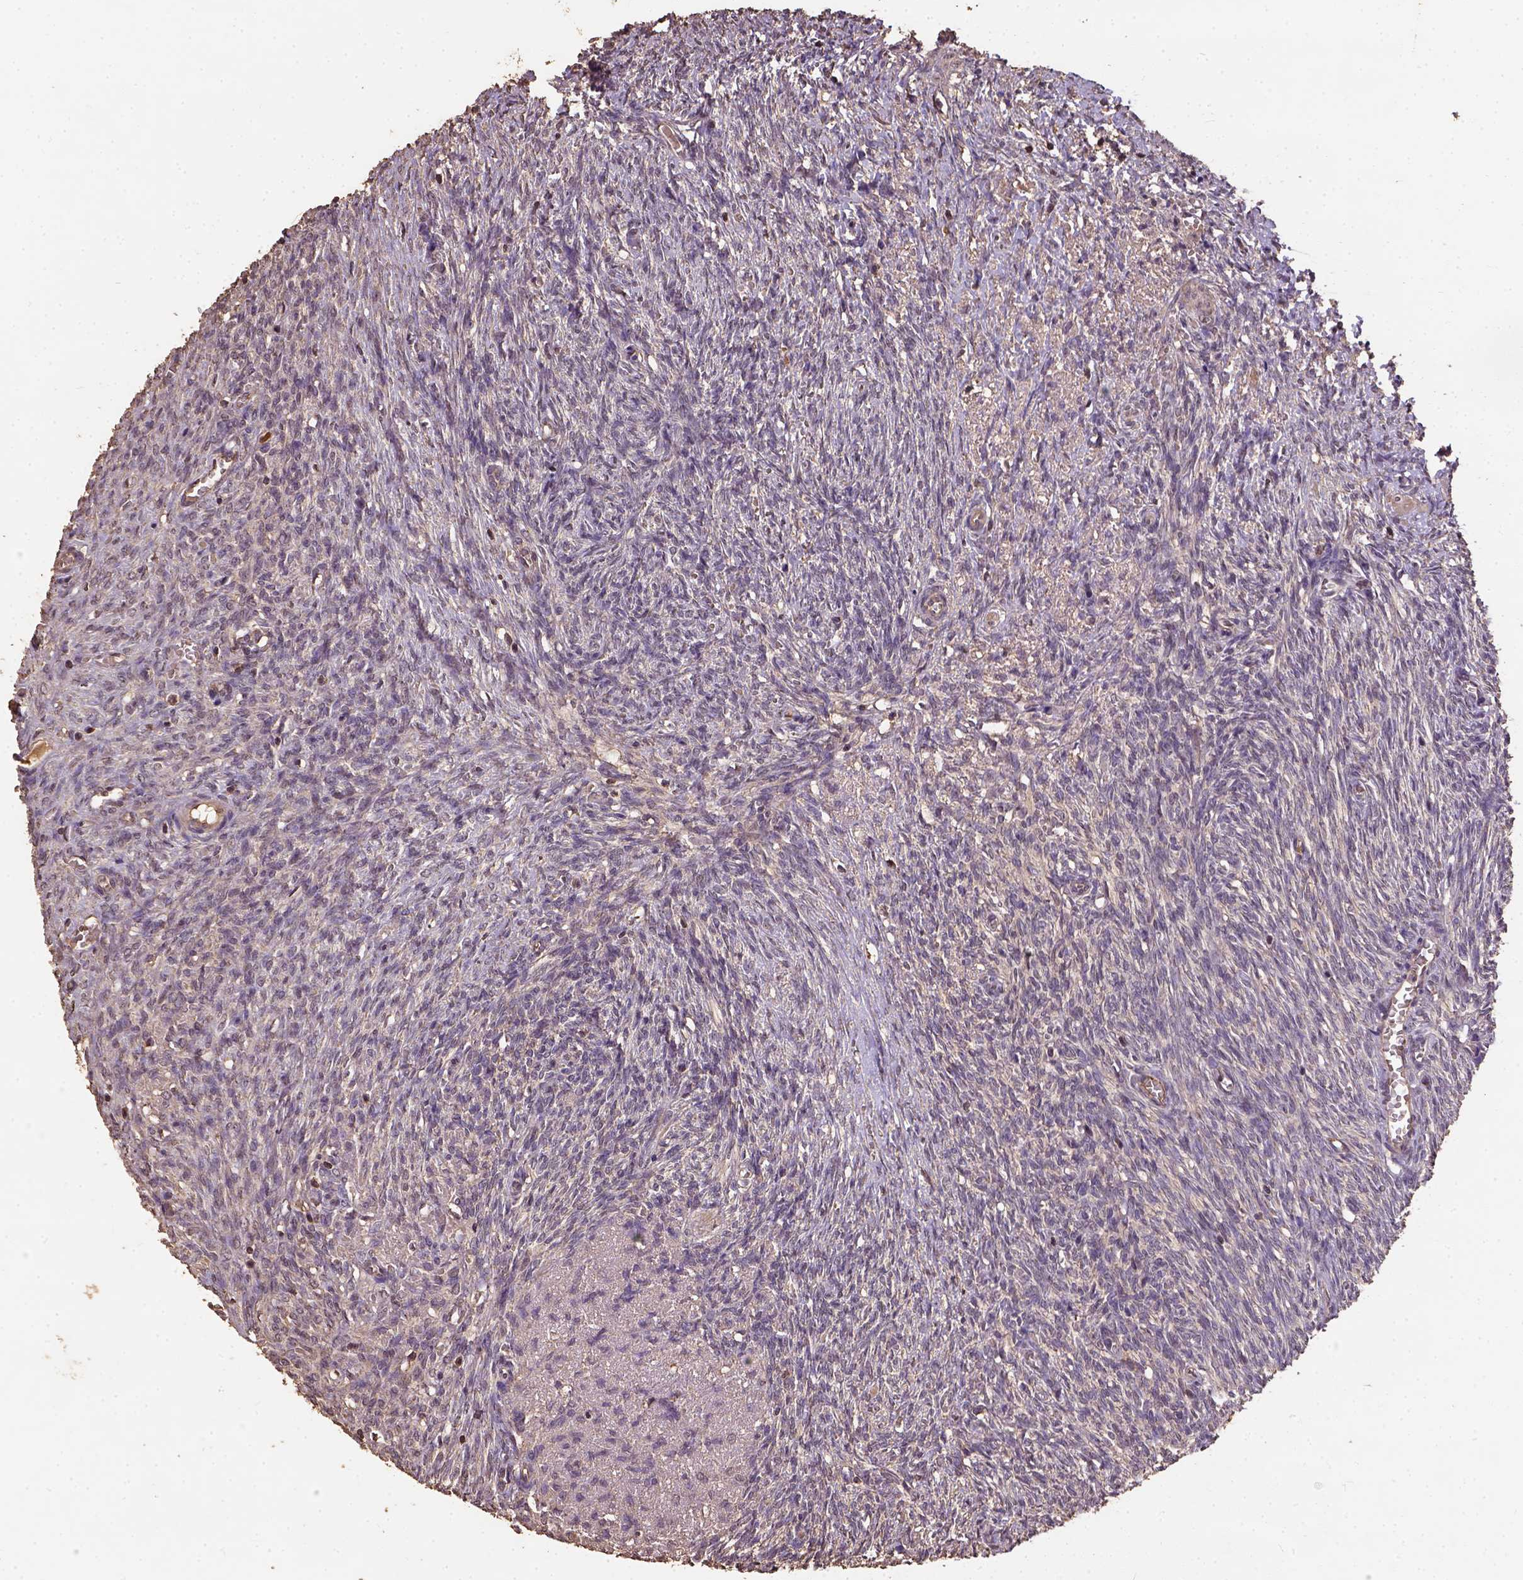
{"staining": {"intensity": "weak", "quantity": ">75%", "location": "cytoplasmic/membranous"}, "tissue": "ovary", "cell_type": "Follicle cells", "image_type": "normal", "snomed": [{"axis": "morphology", "description": "Normal tissue, NOS"}, {"axis": "topography", "description": "Ovary"}], "caption": "High-power microscopy captured an immunohistochemistry (IHC) image of normal ovary, revealing weak cytoplasmic/membranous expression in about >75% of follicle cells.", "gene": "ATP1B3", "patient": {"sex": "female", "age": 46}}